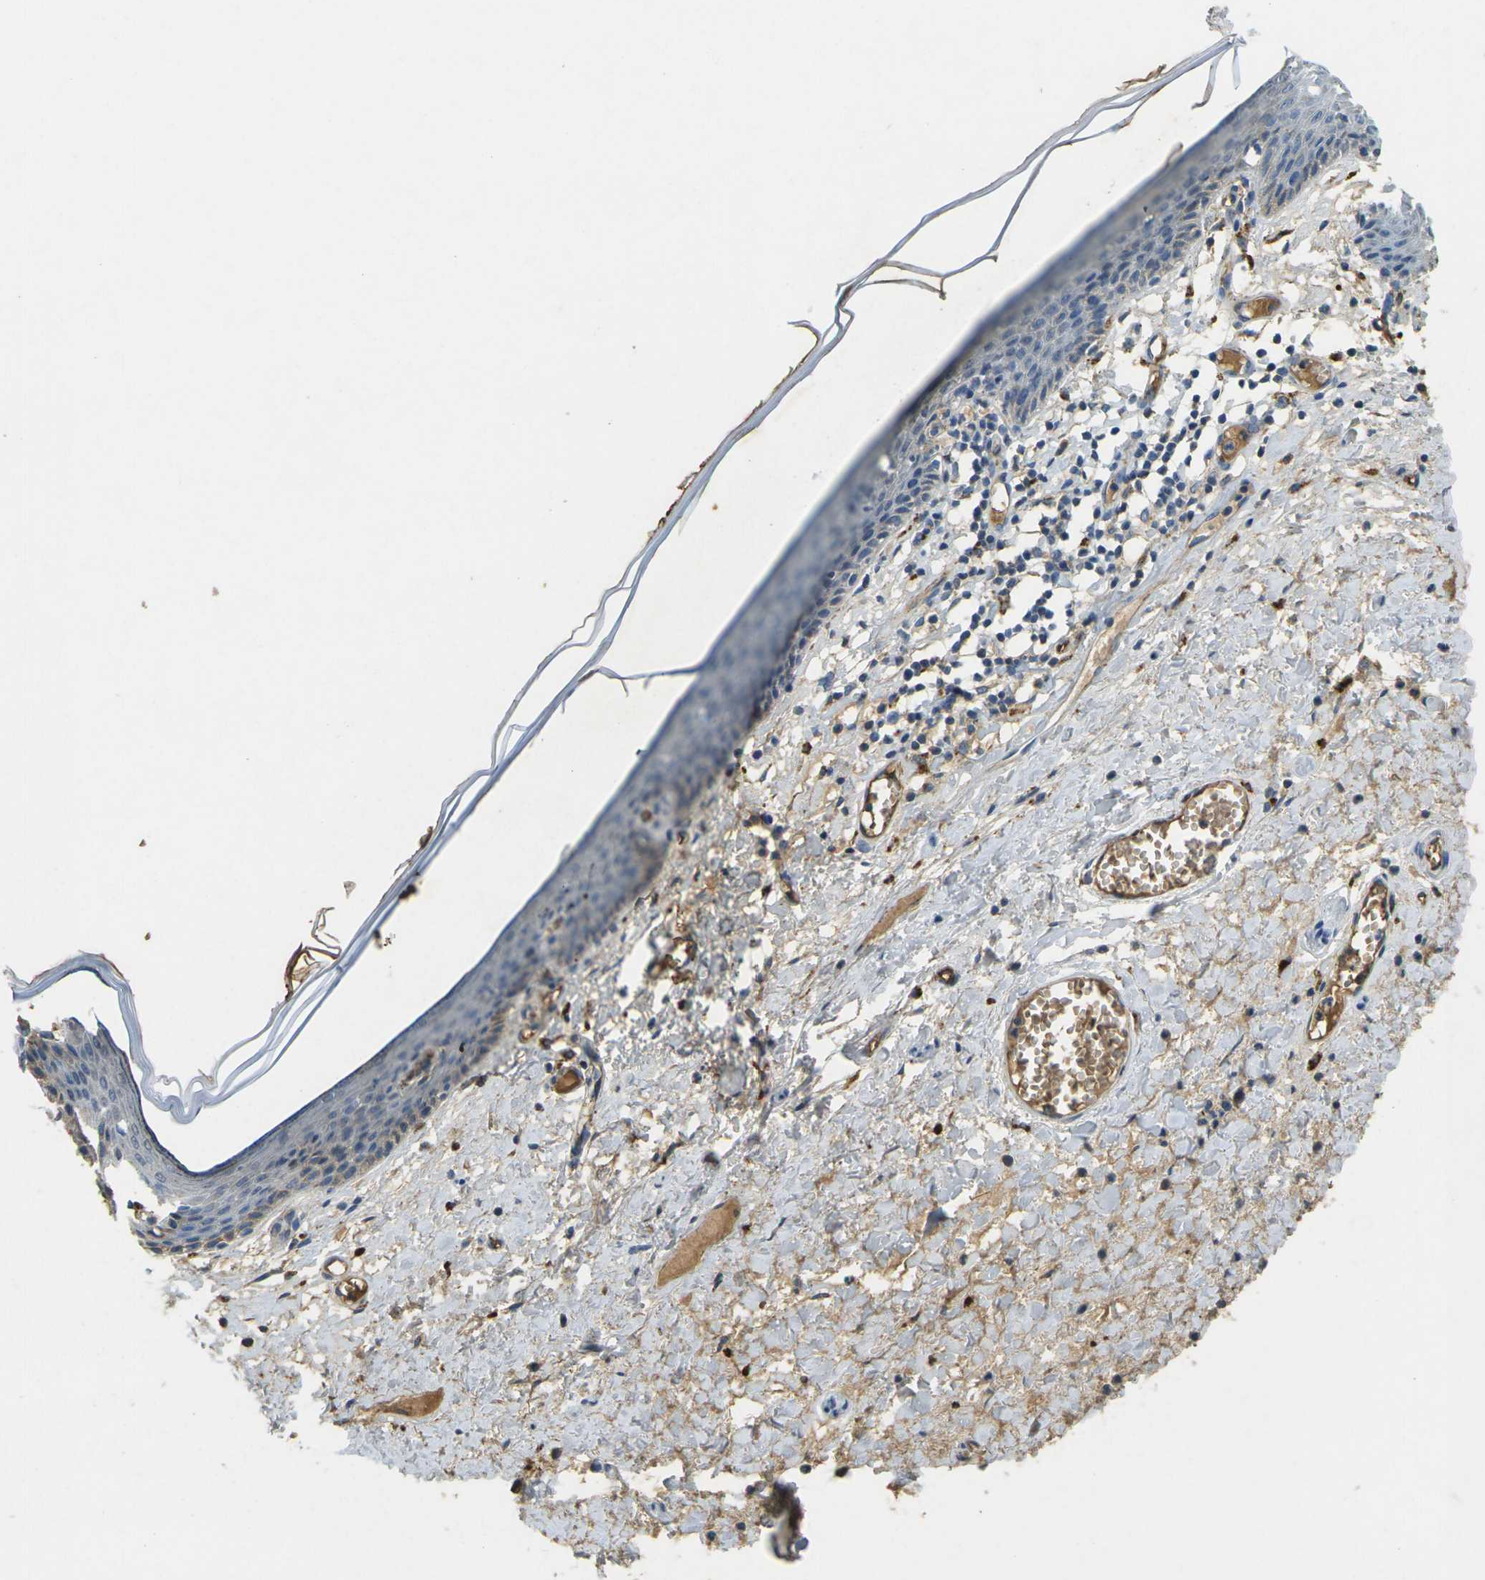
{"staining": {"intensity": "weak", "quantity": "<25%", "location": "cytoplasmic/membranous"}, "tissue": "skin", "cell_type": "Epidermal cells", "image_type": "normal", "snomed": [{"axis": "morphology", "description": "Normal tissue, NOS"}, {"axis": "topography", "description": "Vulva"}], "caption": "Protein analysis of normal skin shows no significant staining in epidermal cells. Brightfield microscopy of immunohistochemistry stained with DAB (3,3'-diaminobenzidine) (brown) and hematoxylin (blue), captured at high magnification.", "gene": "HBB", "patient": {"sex": "female", "age": 54}}